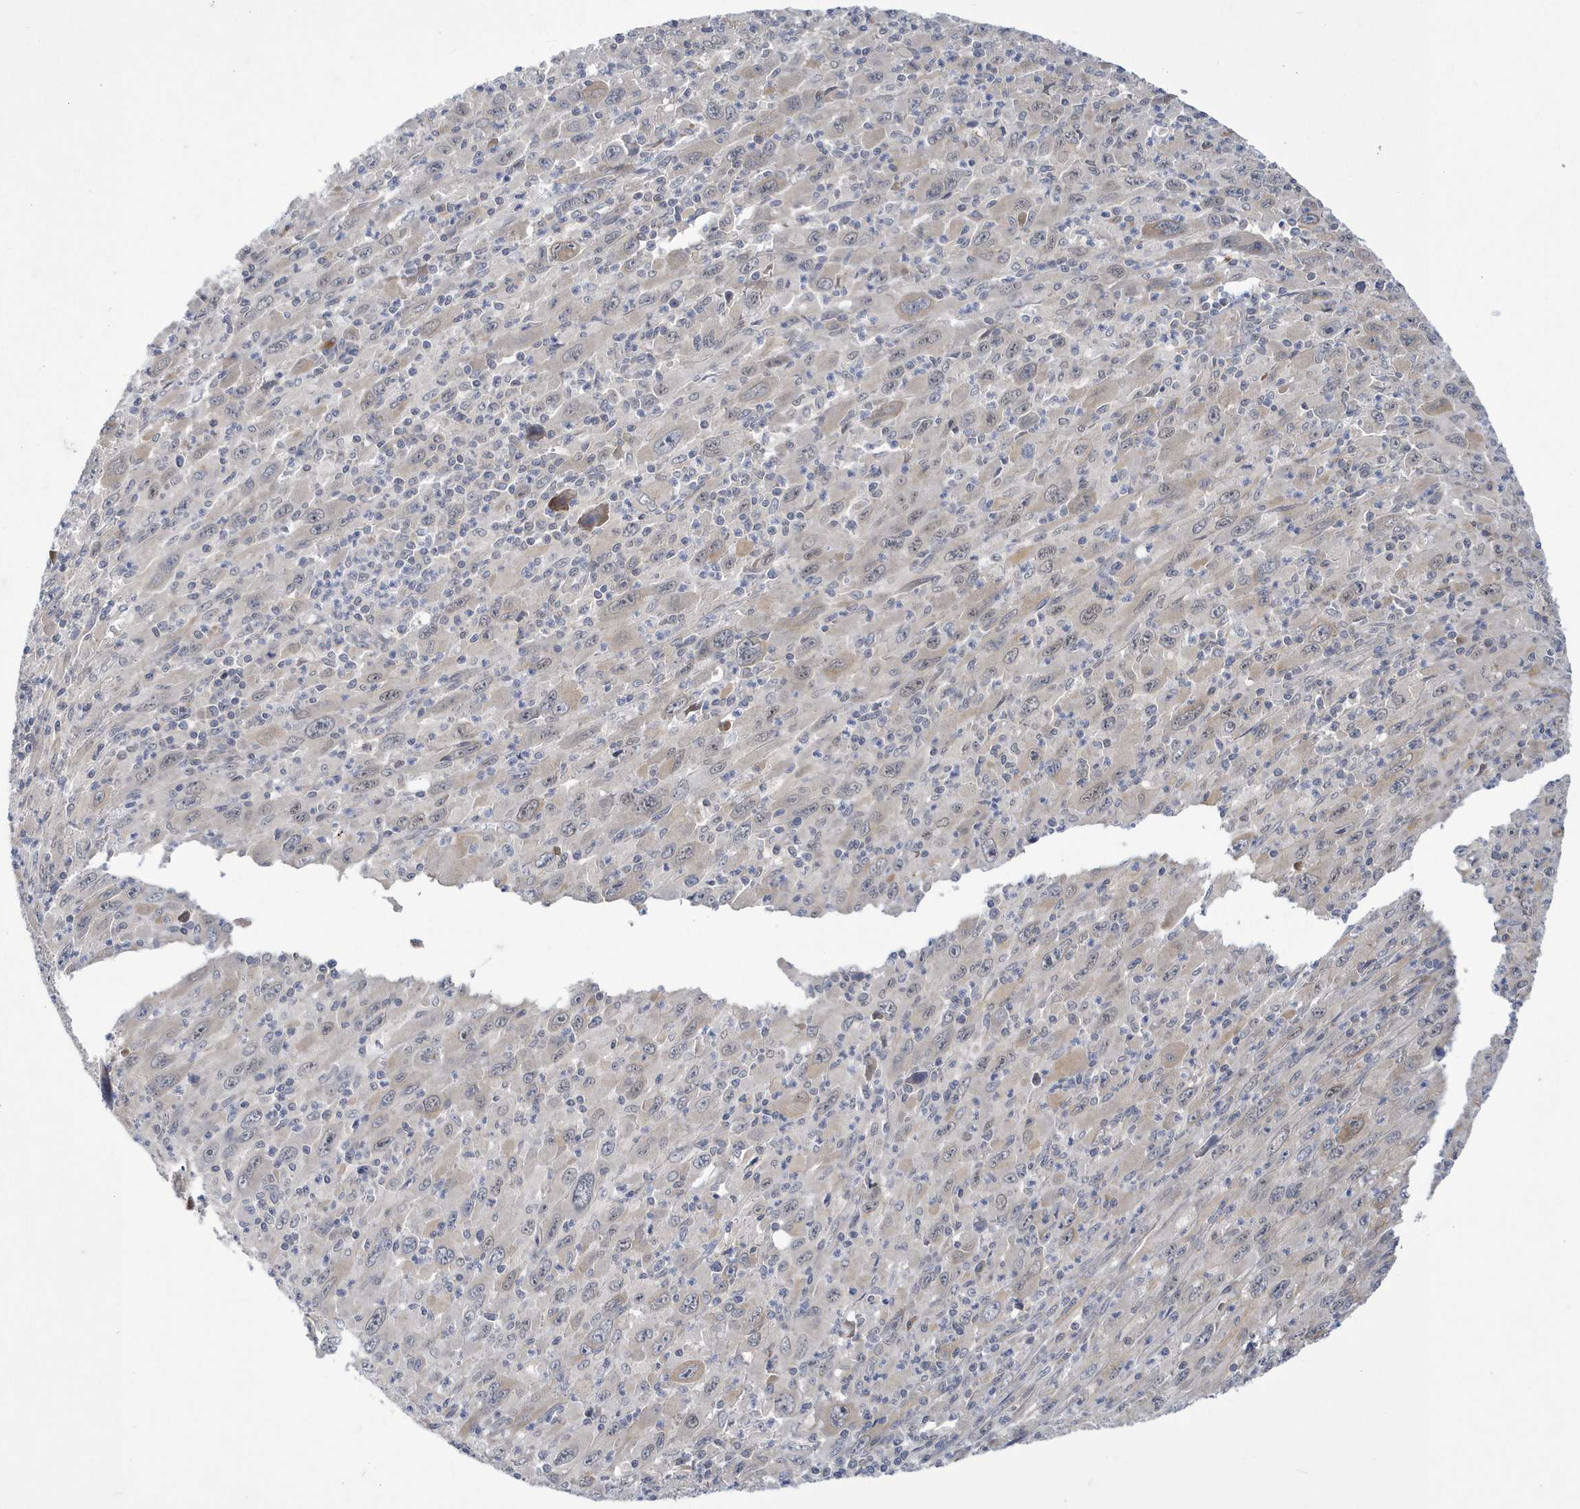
{"staining": {"intensity": "weak", "quantity": "25%-75%", "location": "nuclear"}, "tissue": "melanoma", "cell_type": "Tumor cells", "image_type": "cancer", "snomed": [{"axis": "morphology", "description": "Malignant melanoma, Metastatic site"}, {"axis": "topography", "description": "Skin"}], "caption": "Tumor cells show low levels of weak nuclear expression in approximately 25%-75% of cells in human melanoma. Nuclei are stained in blue.", "gene": "ZNF654", "patient": {"sex": "female", "age": 56}}